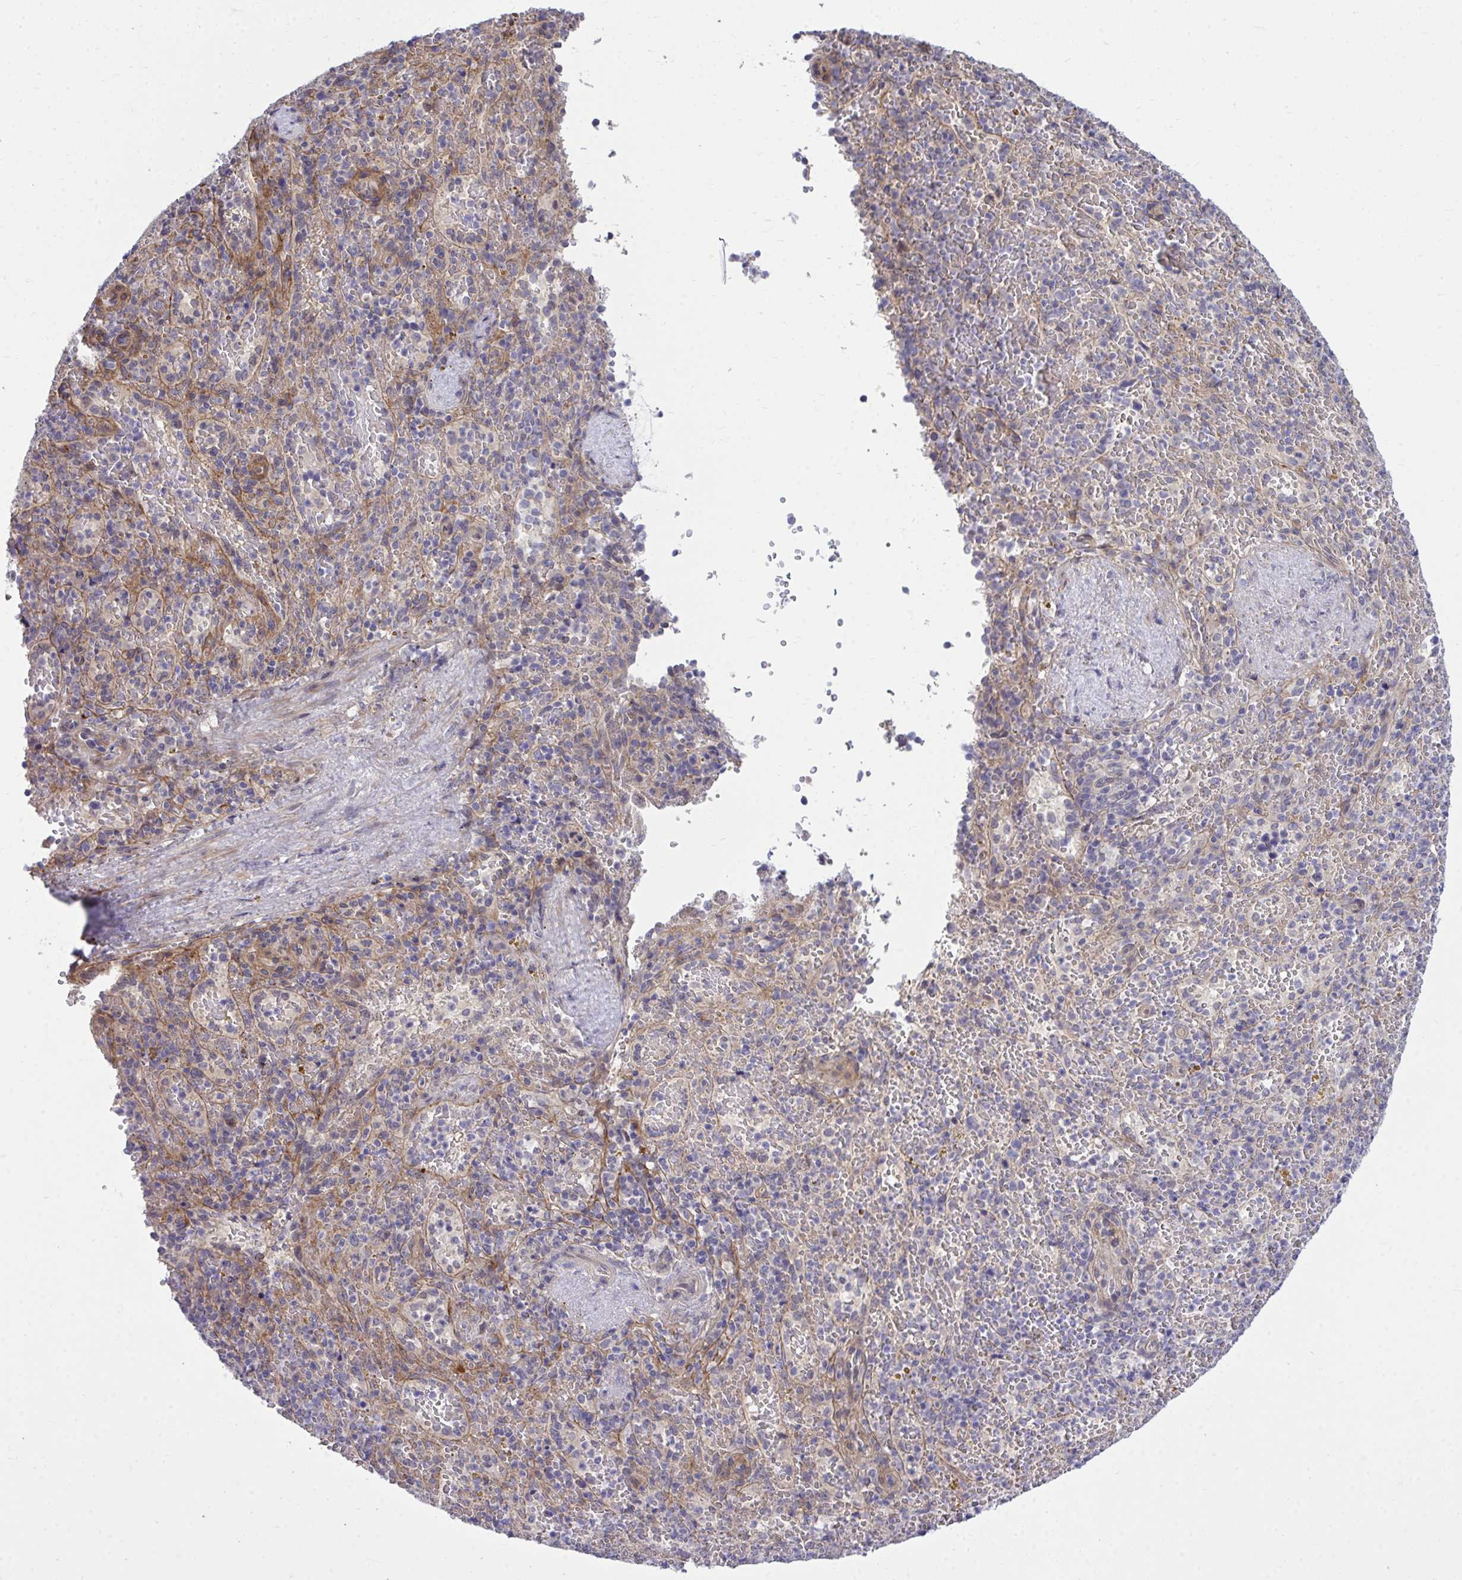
{"staining": {"intensity": "negative", "quantity": "none", "location": "none"}, "tissue": "spleen", "cell_type": "Cells in red pulp", "image_type": "normal", "snomed": [{"axis": "morphology", "description": "Normal tissue, NOS"}, {"axis": "topography", "description": "Spleen"}], "caption": "Immunohistochemistry (IHC) photomicrograph of unremarkable spleen stained for a protein (brown), which exhibits no staining in cells in red pulp.", "gene": "HMBOX1", "patient": {"sex": "female", "age": 50}}